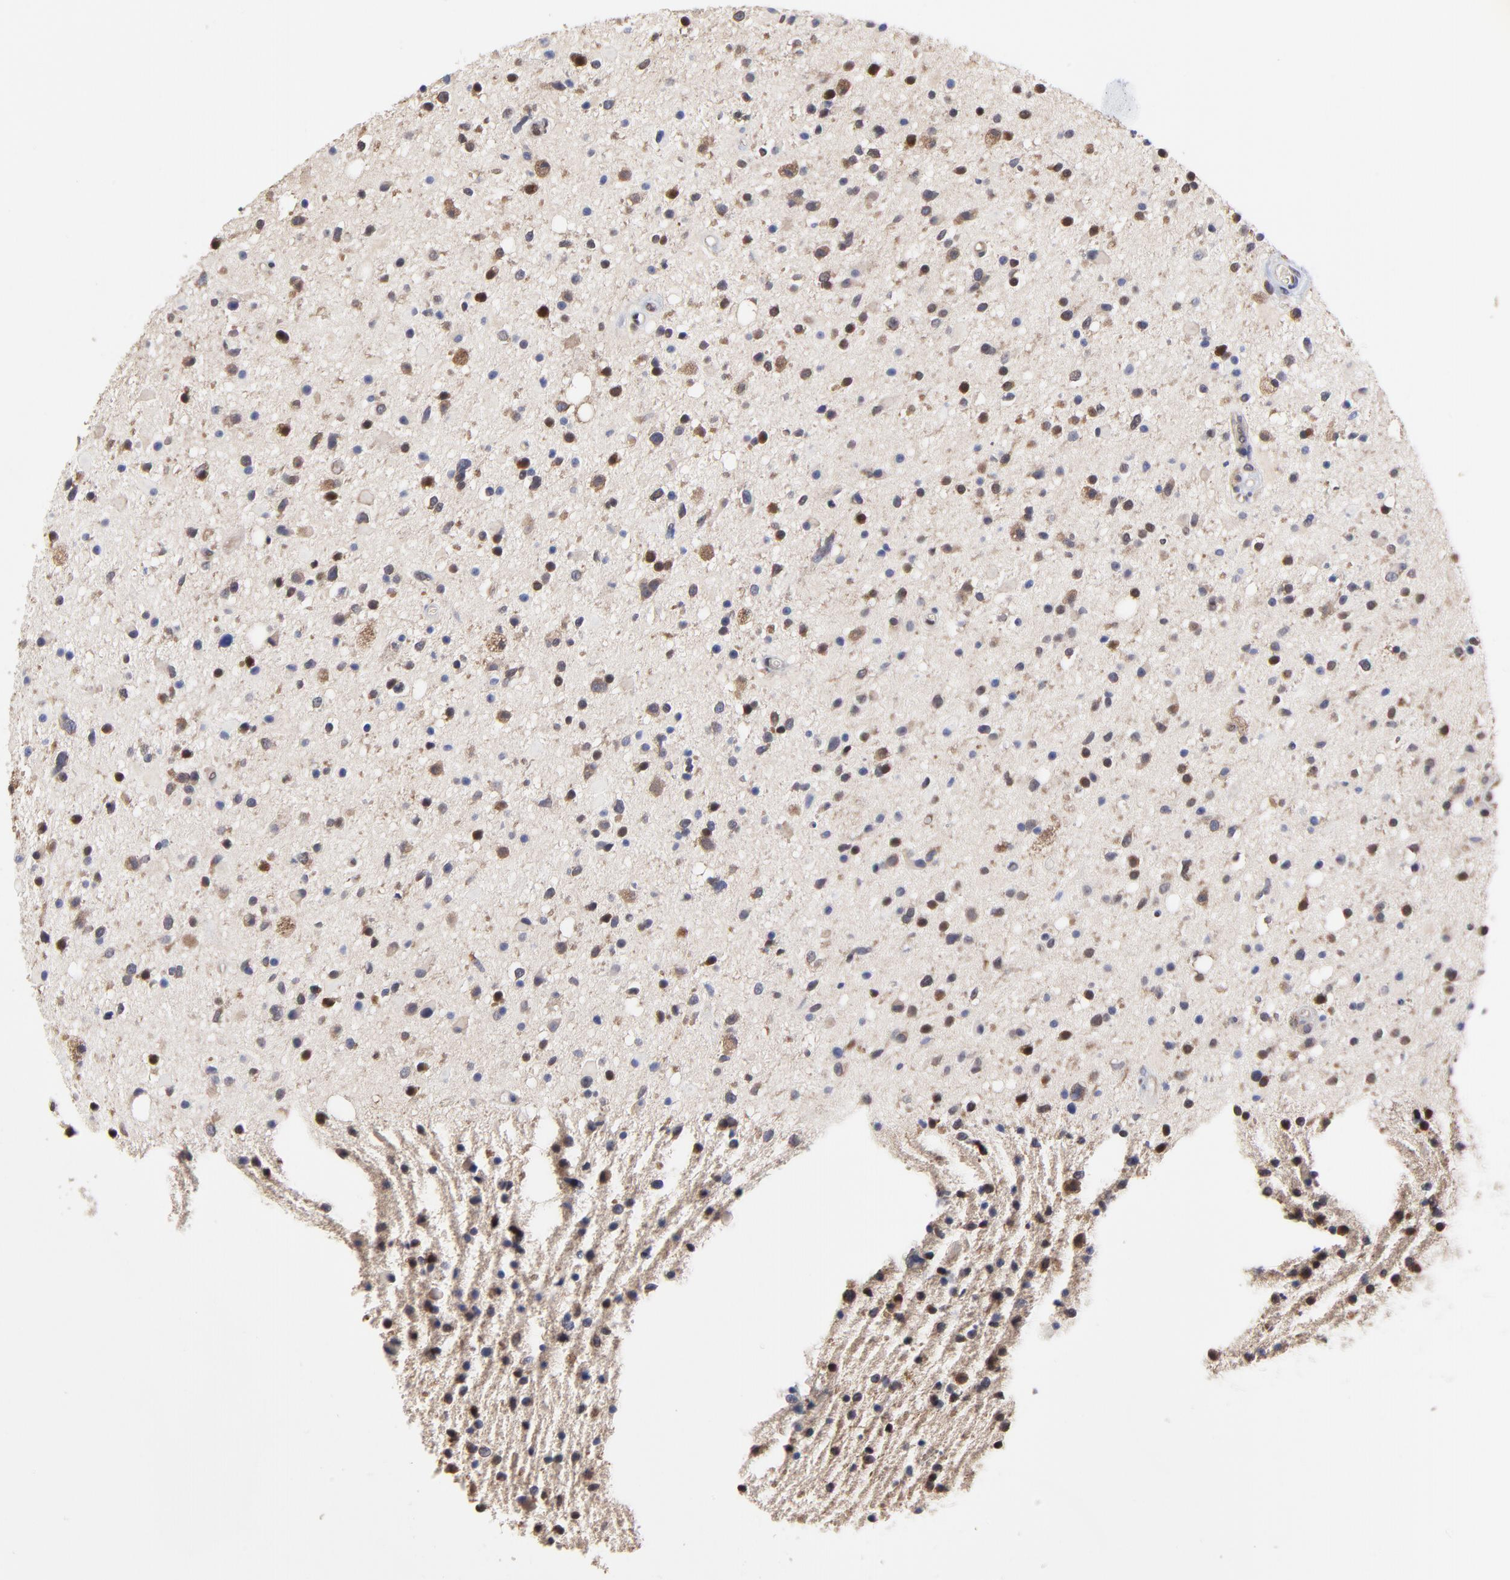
{"staining": {"intensity": "weak", "quantity": "25%-75%", "location": "cytoplasmic/membranous,nuclear"}, "tissue": "glioma", "cell_type": "Tumor cells", "image_type": "cancer", "snomed": [{"axis": "morphology", "description": "Glioma, malignant, High grade"}, {"axis": "topography", "description": "Brain"}], "caption": "Weak cytoplasmic/membranous and nuclear positivity for a protein is identified in about 25%-75% of tumor cells of malignant high-grade glioma using immunohistochemistry (IHC).", "gene": "CCT2", "patient": {"sex": "male", "age": 33}}